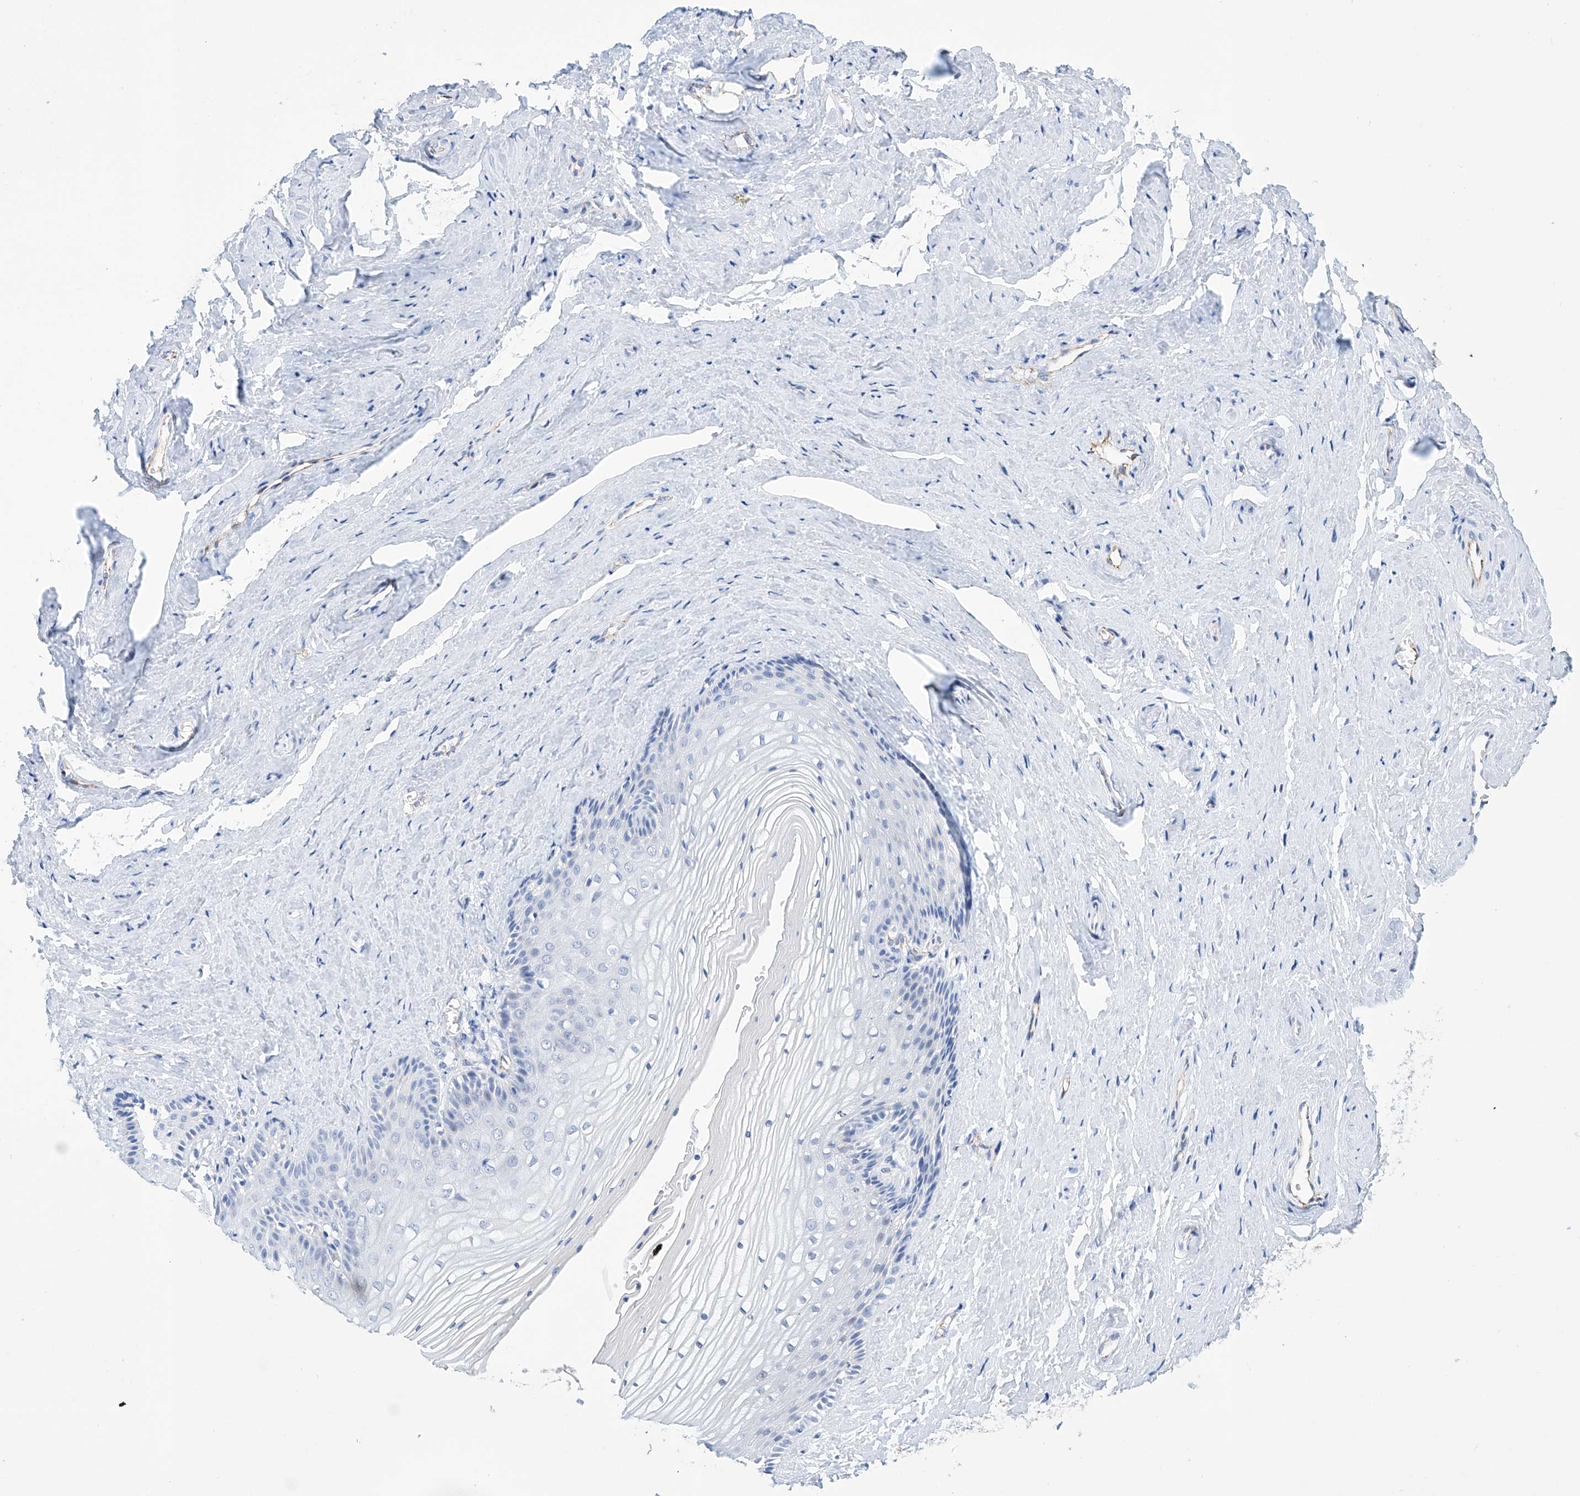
{"staining": {"intensity": "negative", "quantity": "none", "location": "none"}, "tissue": "vagina", "cell_type": "Squamous epithelial cells", "image_type": "normal", "snomed": [{"axis": "morphology", "description": "Normal tissue, NOS"}, {"axis": "topography", "description": "Vagina"}, {"axis": "topography", "description": "Cervix"}], "caption": "An image of vagina stained for a protein reveals no brown staining in squamous epithelial cells.", "gene": "ETV7", "patient": {"sex": "female", "age": 40}}